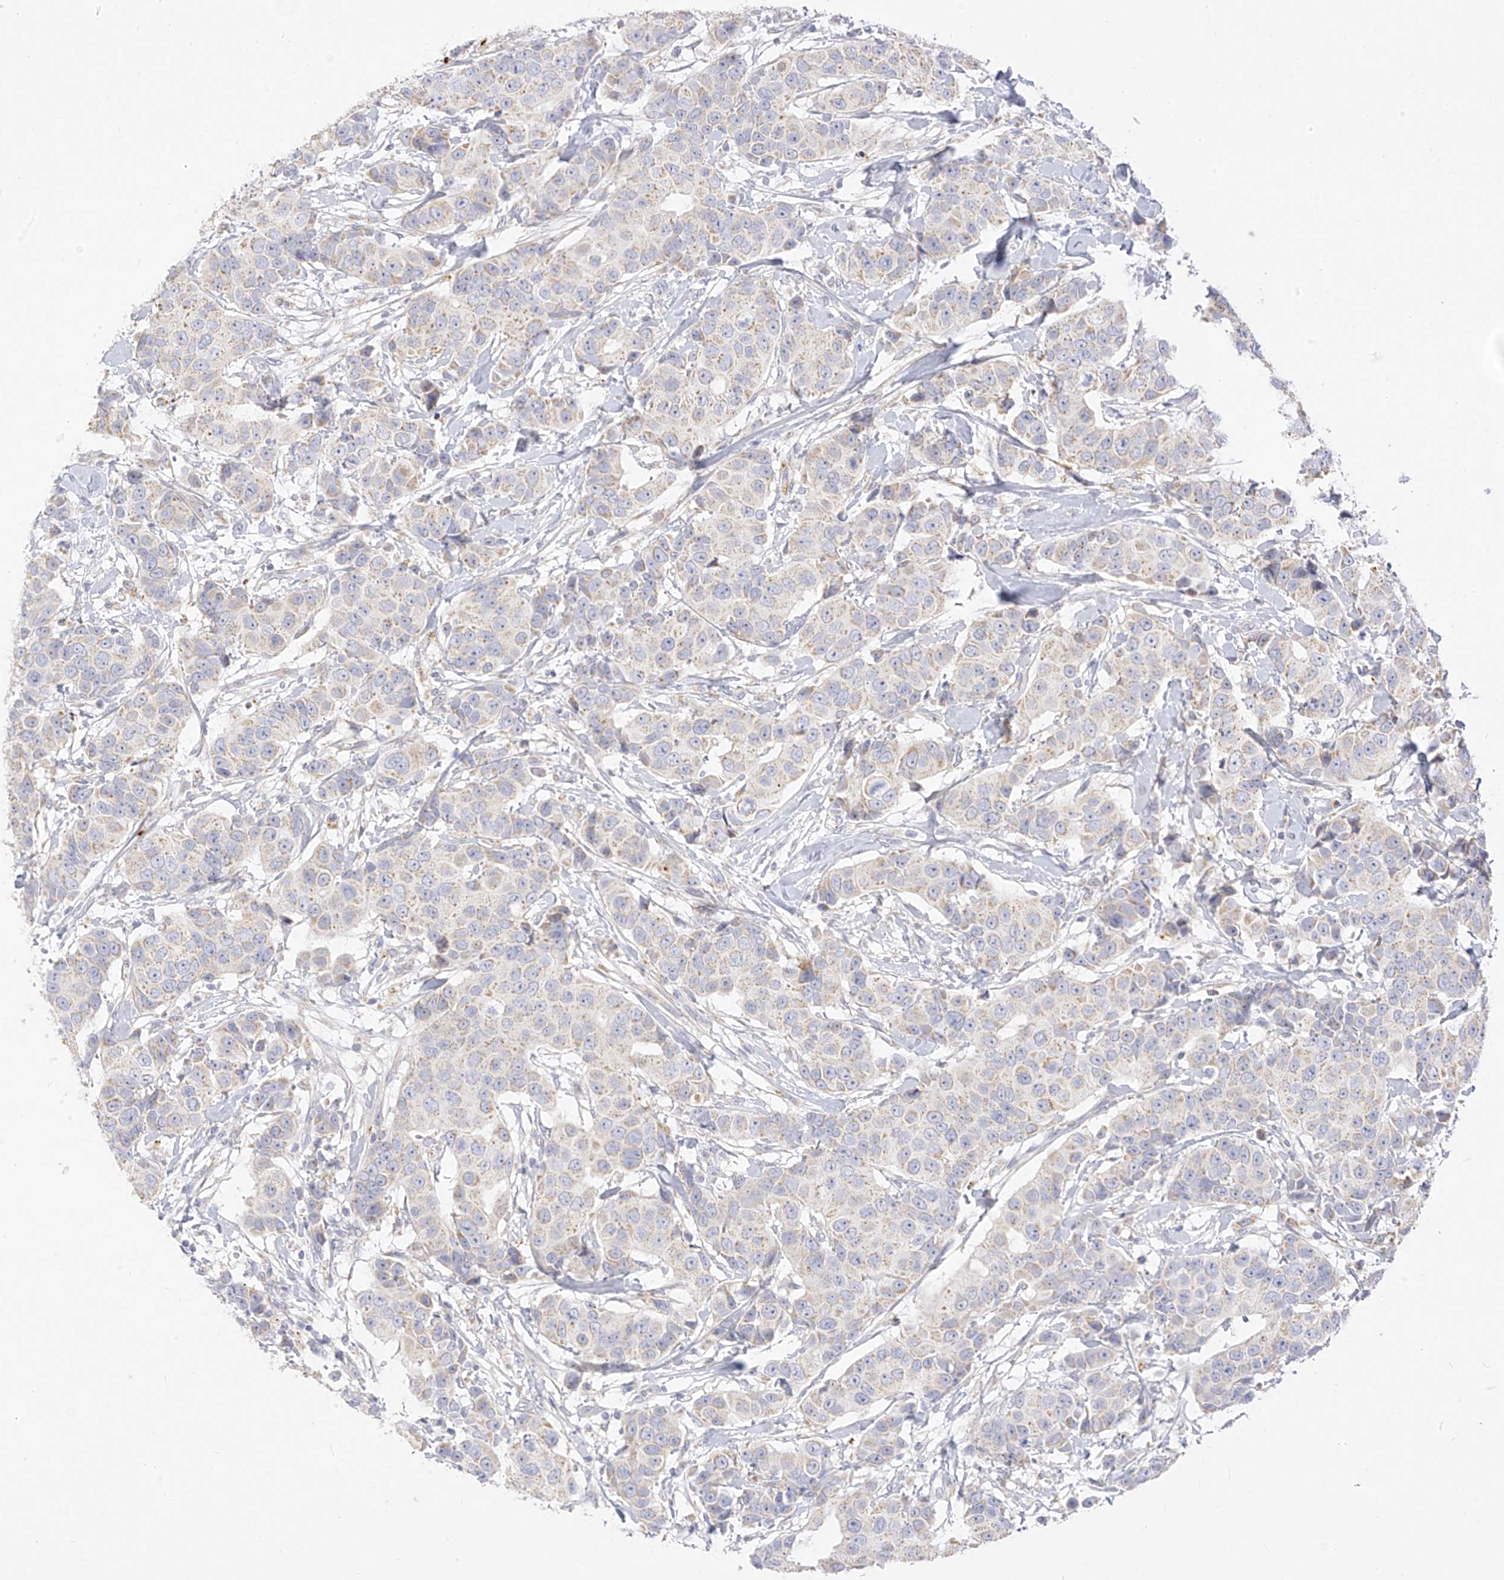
{"staining": {"intensity": "negative", "quantity": "none", "location": "none"}, "tissue": "breast cancer", "cell_type": "Tumor cells", "image_type": "cancer", "snomed": [{"axis": "morphology", "description": "Normal tissue, NOS"}, {"axis": "morphology", "description": "Duct carcinoma"}, {"axis": "topography", "description": "Breast"}], "caption": "A histopathology image of intraductal carcinoma (breast) stained for a protein demonstrates no brown staining in tumor cells.", "gene": "ZNF404", "patient": {"sex": "female", "age": 39}}